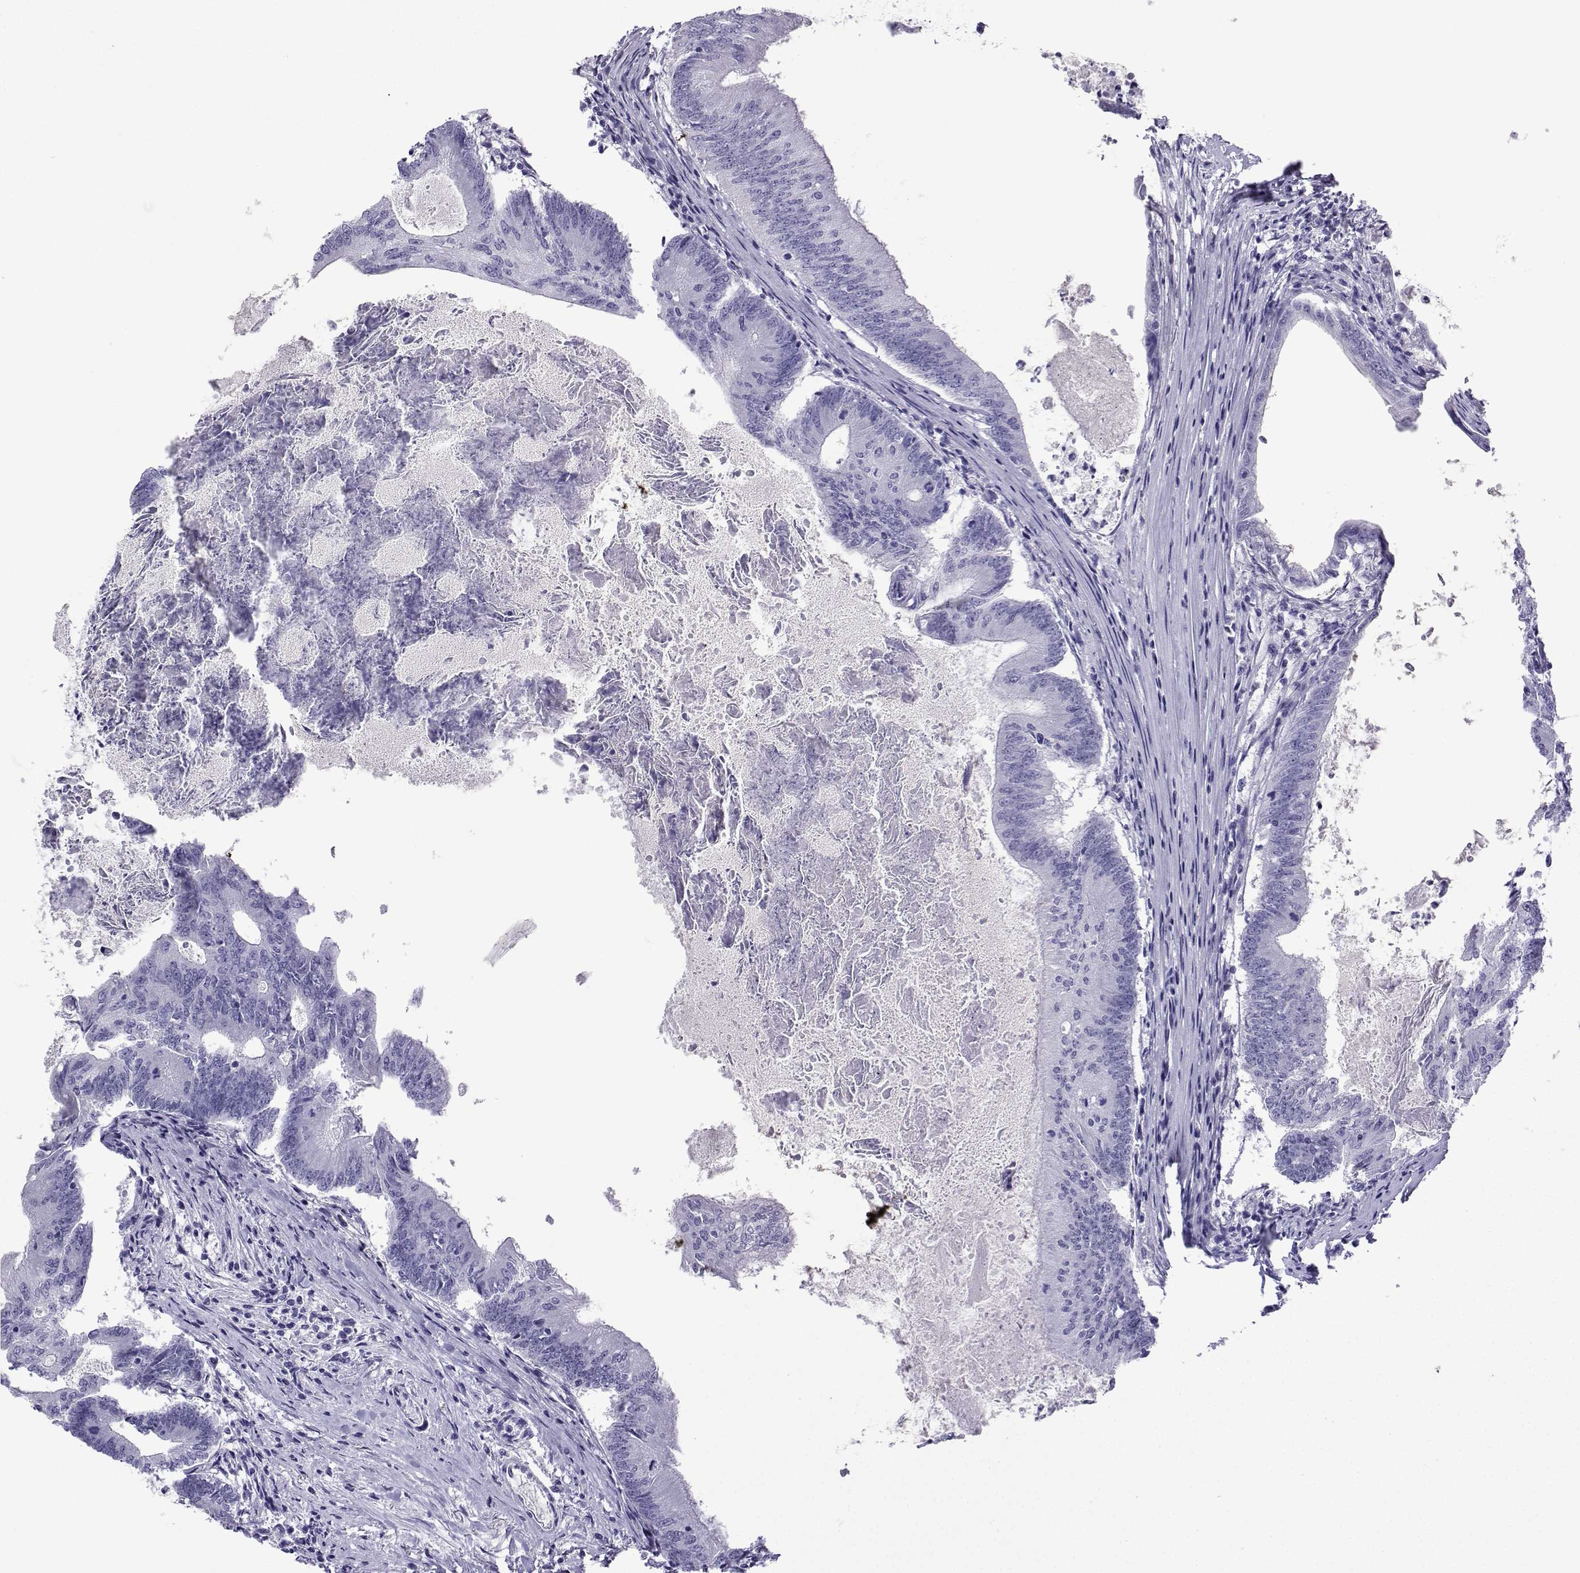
{"staining": {"intensity": "negative", "quantity": "none", "location": "none"}, "tissue": "colorectal cancer", "cell_type": "Tumor cells", "image_type": "cancer", "snomed": [{"axis": "morphology", "description": "Adenocarcinoma, NOS"}, {"axis": "topography", "description": "Colon"}], "caption": "Immunohistochemical staining of adenocarcinoma (colorectal) exhibits no significant expression in tumor cells.", "gene": "TRIM46", "patient": {"sex": "female", "age": 70}}